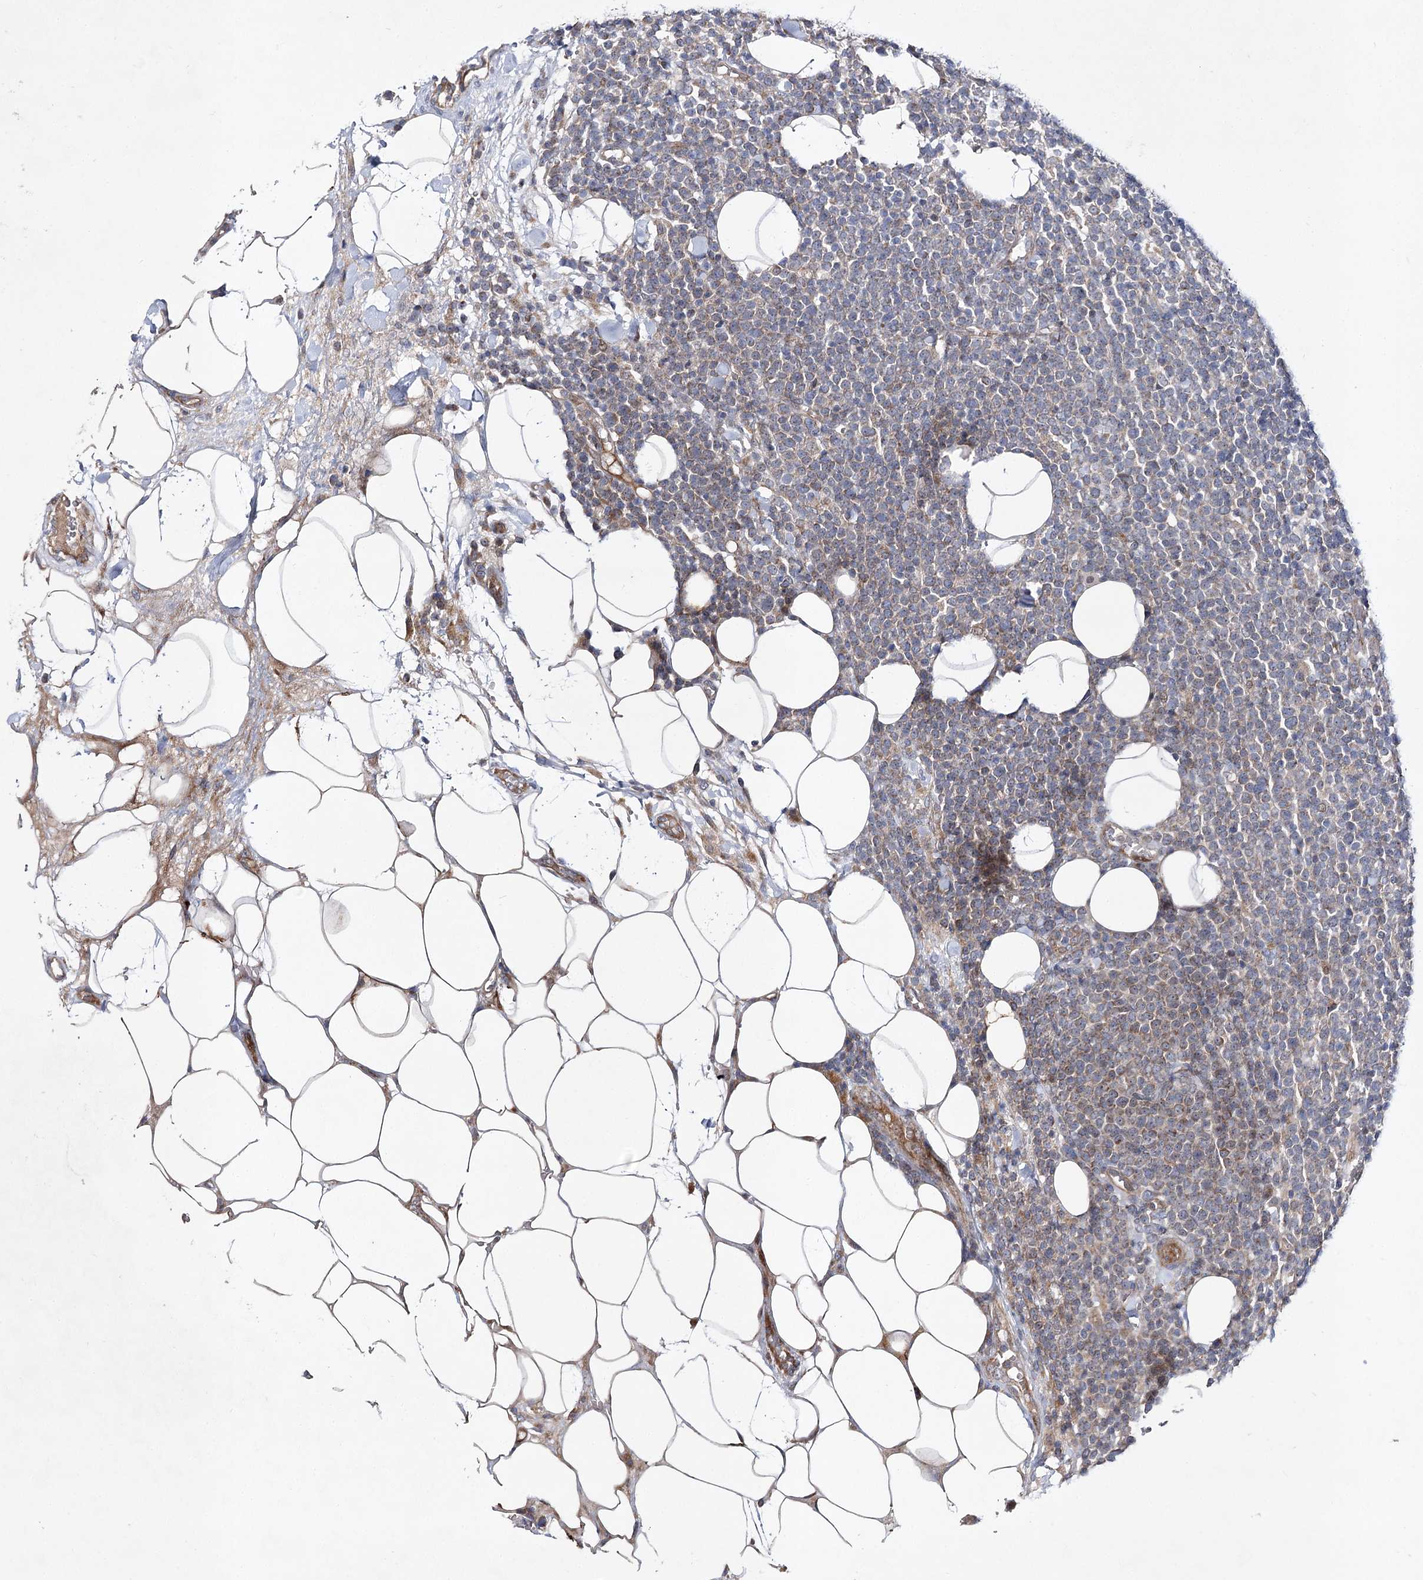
{"staining": {"intensity": "weak", "quantity": "<25%", "location": "cytoplasmic/membranous"}, "tissue": "lymphoma", "cell_type": "Tumor cells", "image_type": "cancer", "snomed": [{"axis": "morphology", "description": "Malignant lymphoma, non-Hodgkin's type, High grade"}, {"axis": "topography", "description": "Lymph node"}], "caption": "Immunohistochemistry (IHC) photomicrograph of neoplastic tissue: human lymphoma stained with DAB (3,3'-diaminobenzidine) displays no significant protein staining in tumor cells. (DAB immunohistochemistry with hematoxylin counter stain).", "gene": "ARHGAP32", "patient": {"sex": "male", "age": 61}}